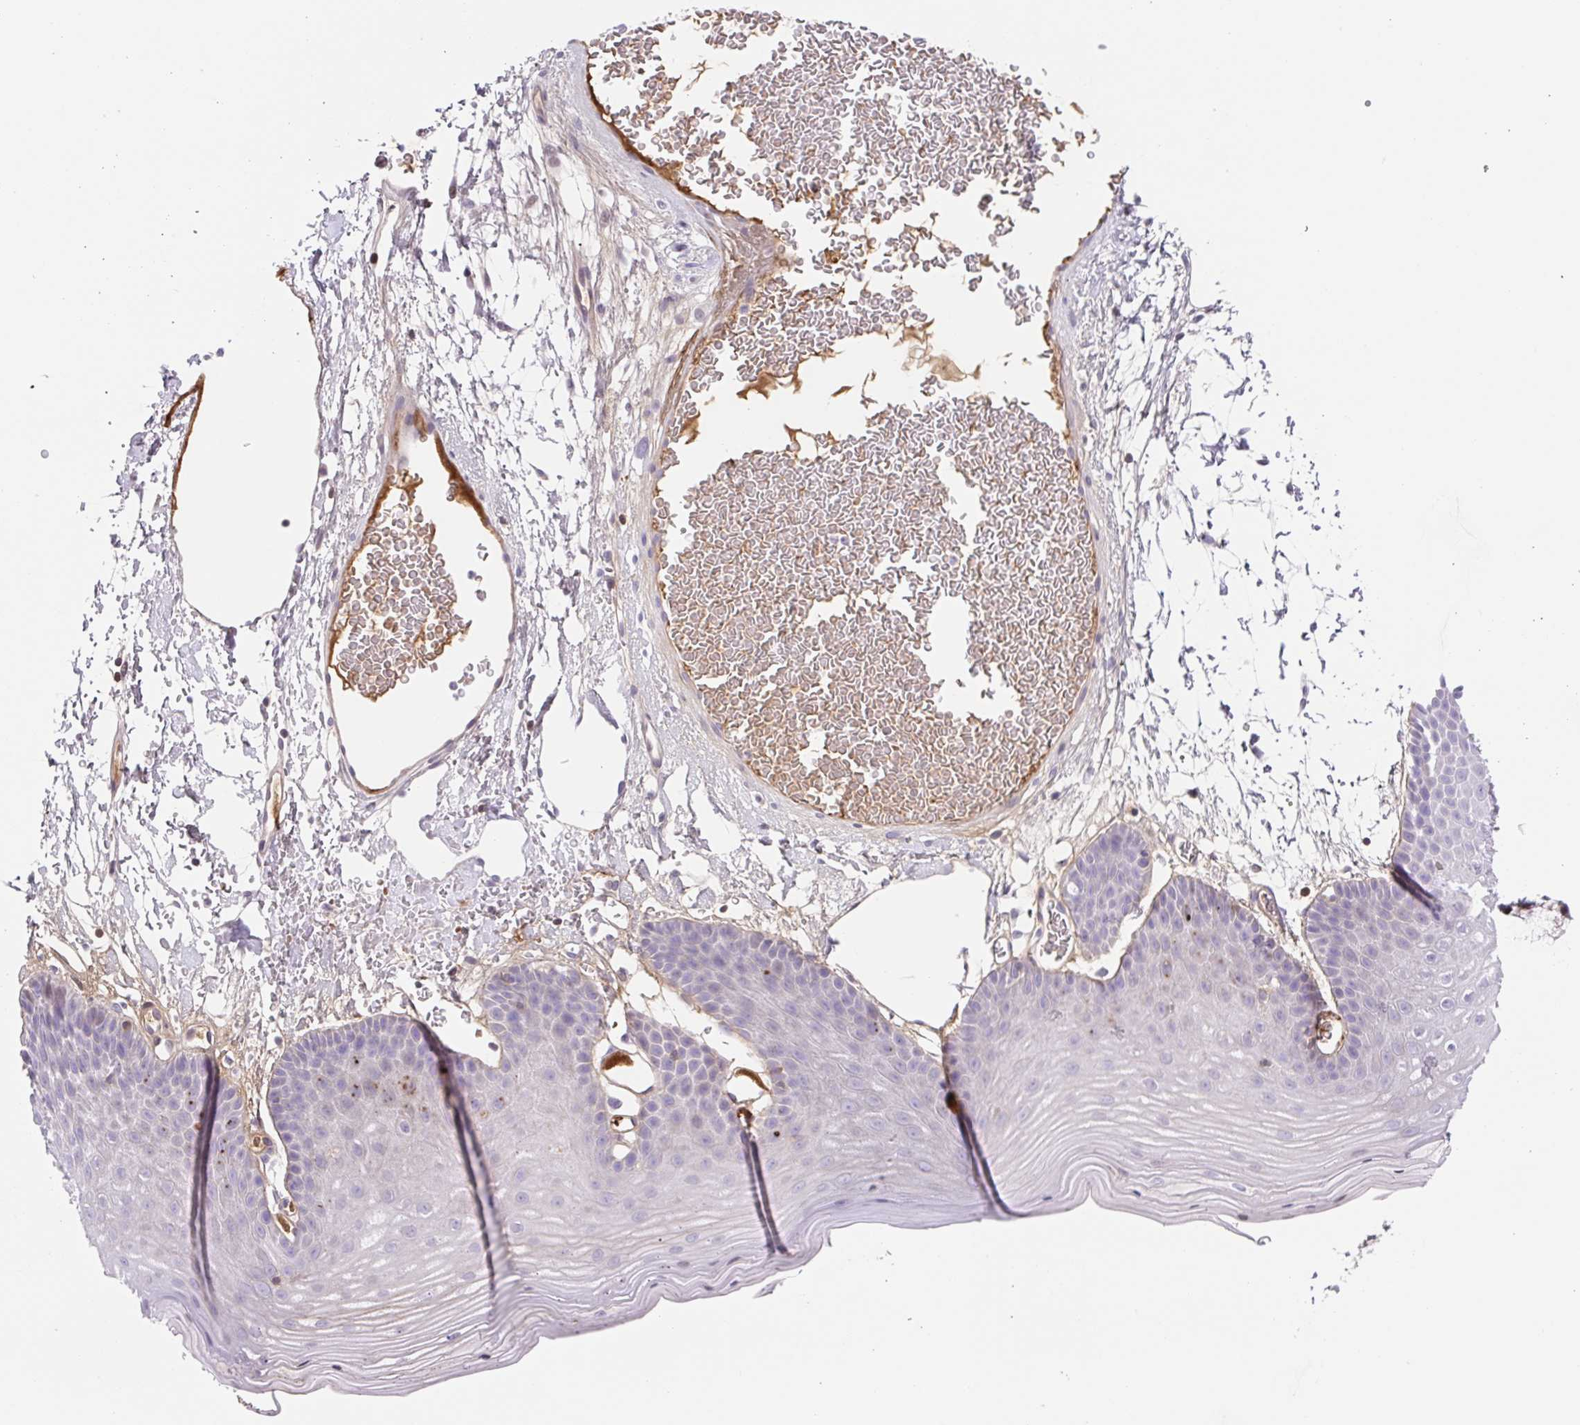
{"staining": {"intensity": "negative", "quantity": "none", "location": "none"}, "tissue": "skin", "cell_type": "Epidermal cells", "image_type": "normal", "snomed": [{"axis": "morphology", "description": "Normal tissue, NOS"}, {"axis": "topography", "description": "Anal"}], "caption": "Immunohistochemical staining of normal human skin shows no significant staining in epidermal cells. (DAB immunohistochemistry (IHC), high magnification).", "gene": "TPRG1", "patient": {"sex": "male", "age": 53}}